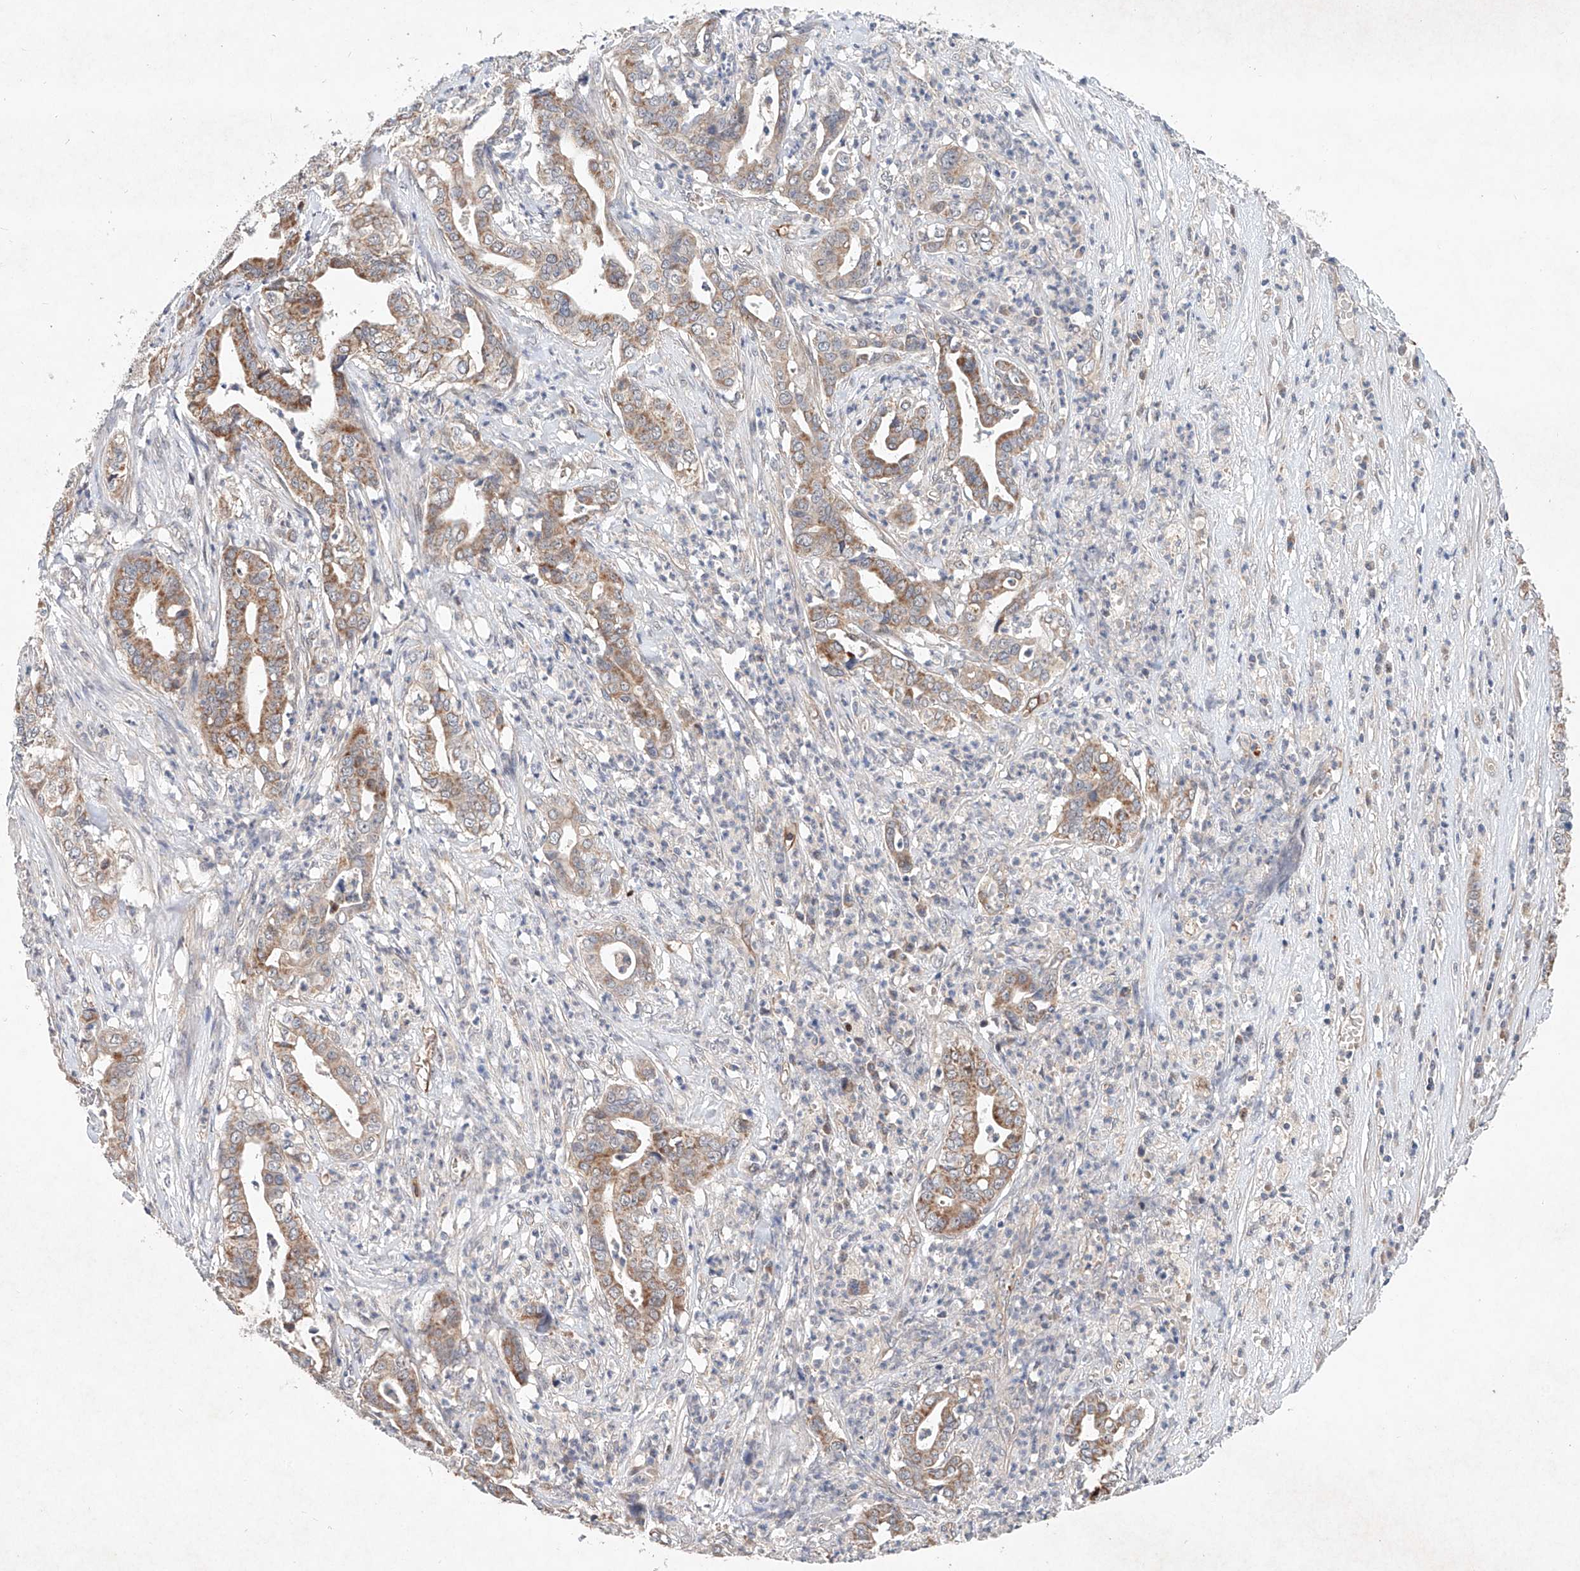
{"staining": {"intensity": "moderate", "quantity": "25%-75%", "location": "cytoplasmic/membranous"}, "tissue": "liver cancer", "cell_type": "Tumor cells", "image_type": "cancer", "snomed": [{"axis": "morphology", "description": "Cholangiocarcinoma"}, {"axis": "topography", "description": "Liver"}], "caption": "Immunohistochemical staining of human liver cholangiocarcinoma reveals moderate cytoplasmic/membranous protein staining in about 25%-75% of tumor cells.", "gene": "FASTK", "patient": {"sex": "female", "age": 61}}